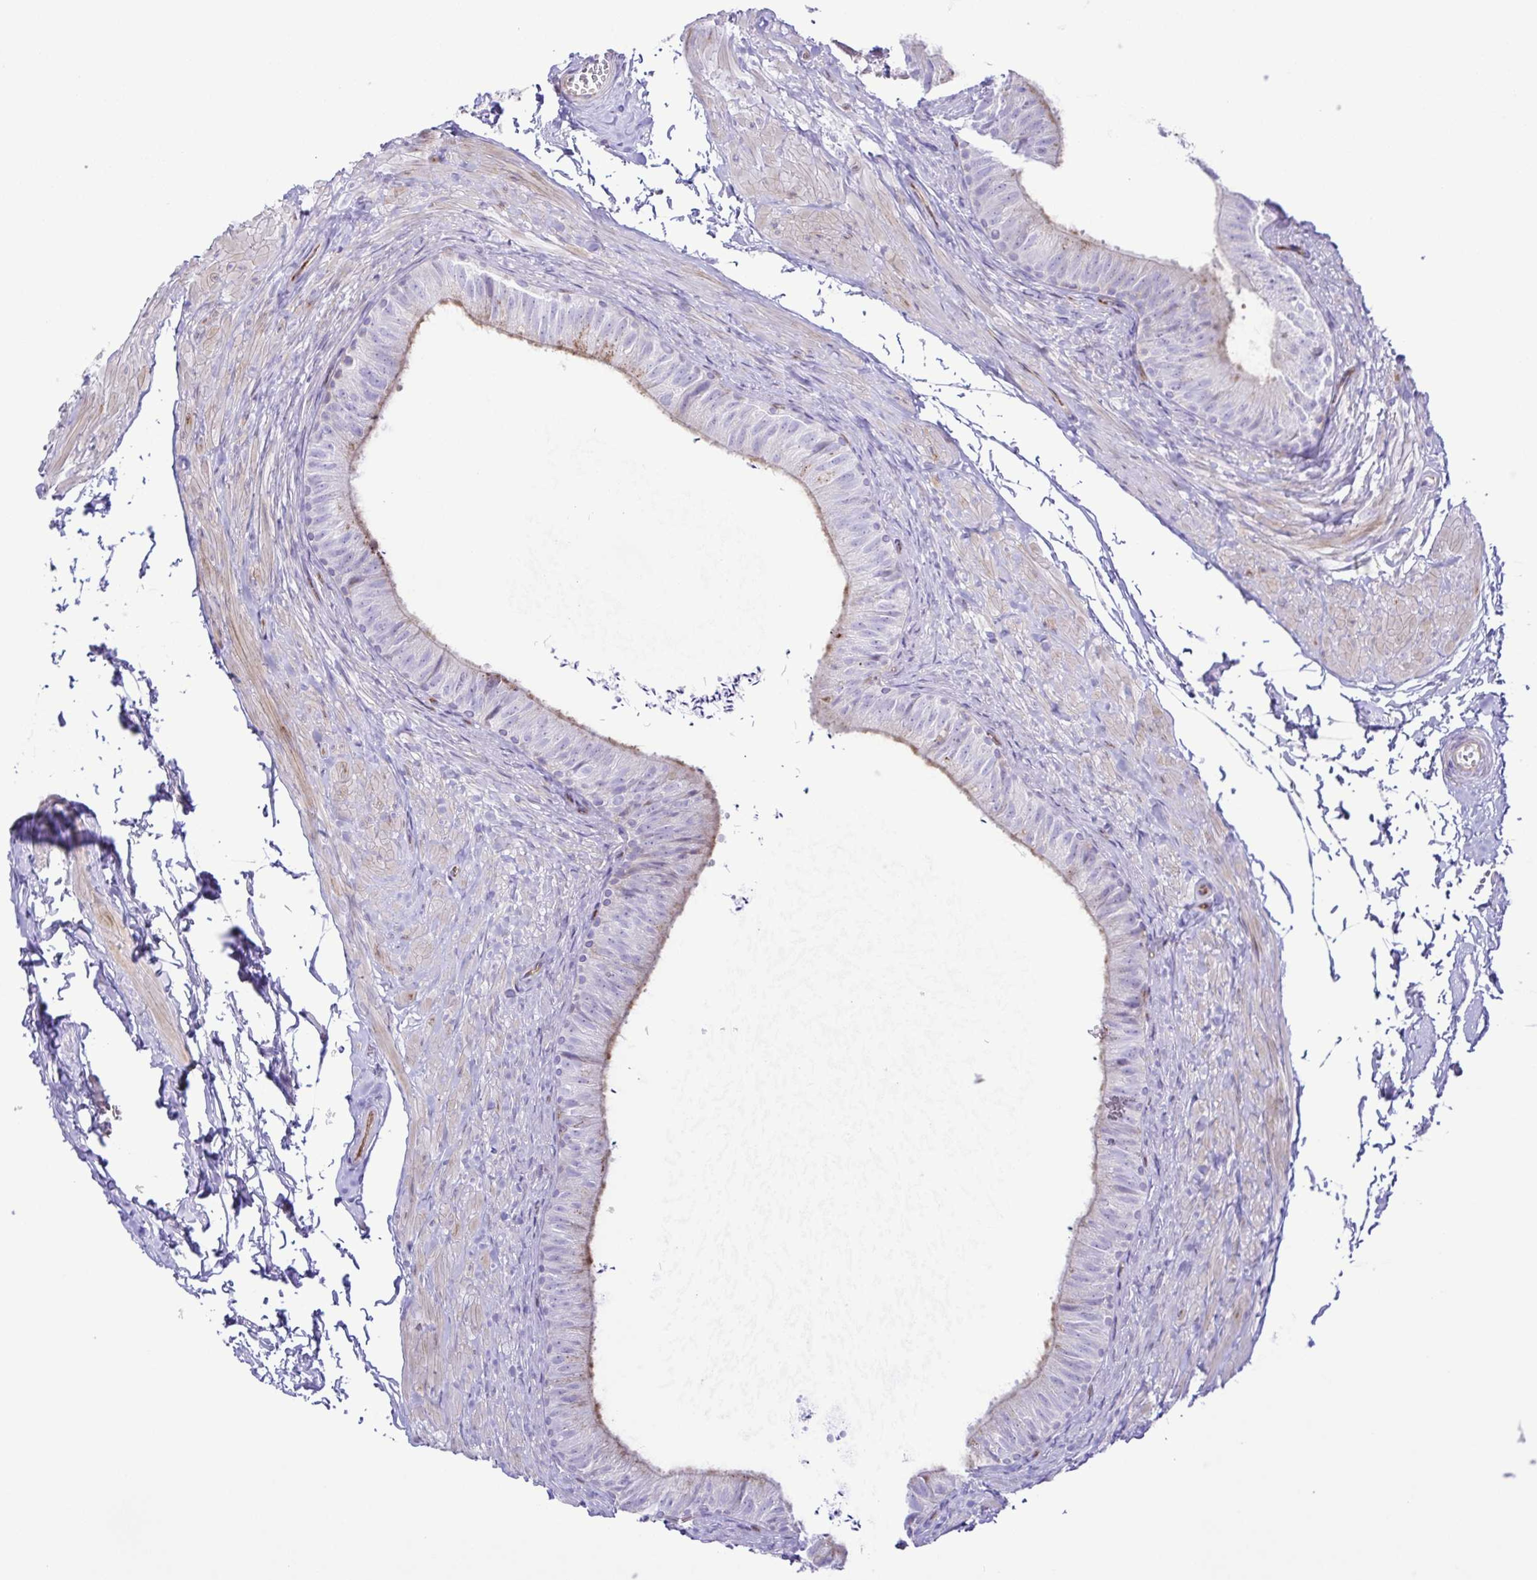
{"staining": {"intensity": "strong", "quantity": "<25%", "location": "cytoplasmic/membranous"}, "tissue": "epididymis", "cell_type": "Glandular cells", "image_type": "normal", "snomed": [{"axis": "morphology", "description": "Normal tissue, NOS"}, {"axis": "topography", "description": "Epididymis, spermatic cord, NOS"}, {"axis": "topography", "description": "Epididymis"}, {"axis": "topography", "description": "Peripheral nerve tissue"}], "caption": "Strong cytoplasmic/membranous staining is seen in approximately <25% of glandular cells in normal epididymis.", "gene": "FLT1", "patient": {"sex": "male", "age": 29}}